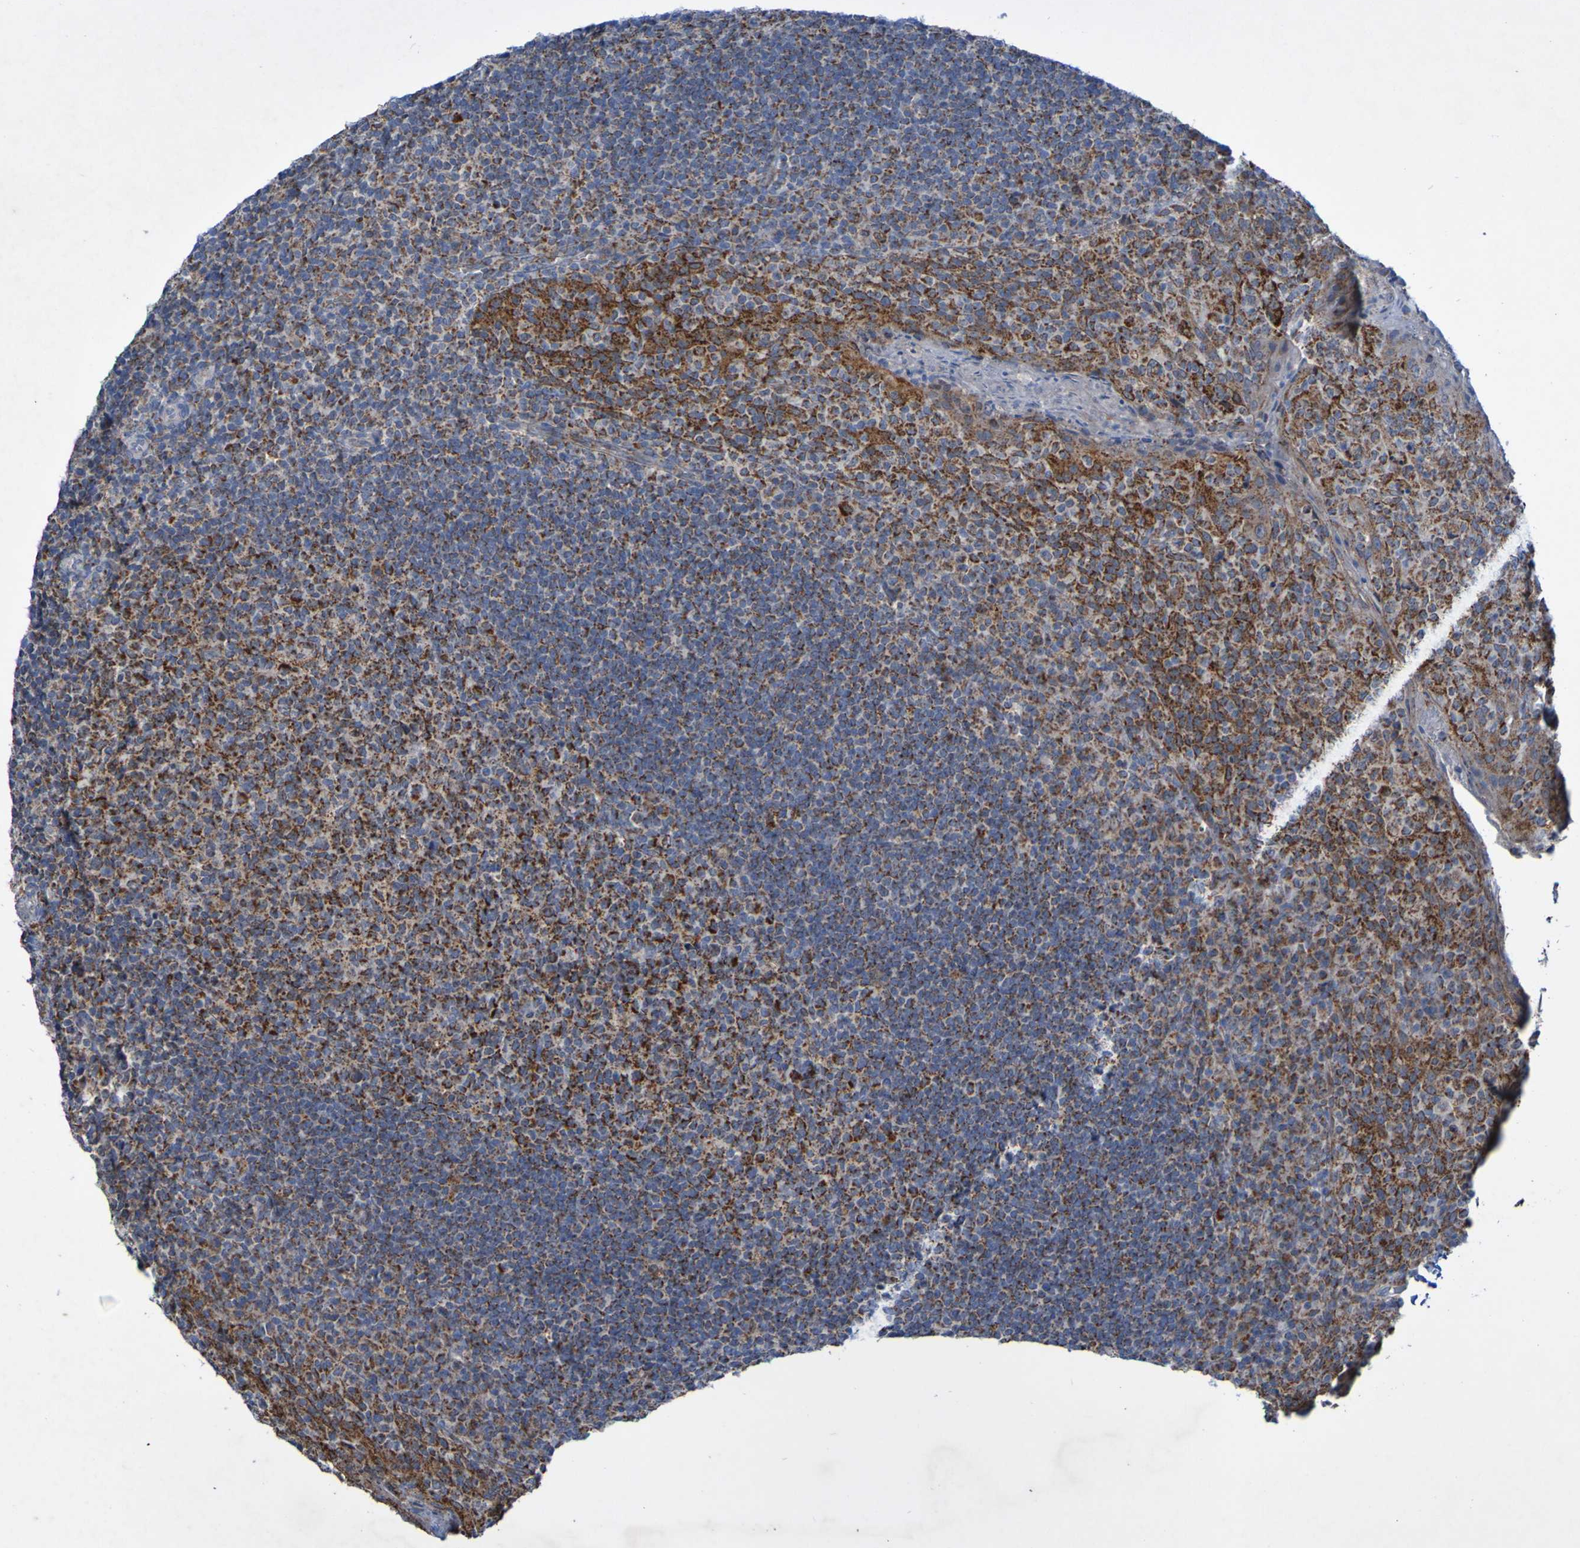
{"staining": {"intensity": "strong", "quantity": ">75%", "location": "cytoplasmic/membranous"}, "tissue": "tonsil", "cell_type": "Germinal center cells", "image_type": "normal", "snomed": [{"axis": "morphology", "description": "Normal tissue, NOS"}, {"axis": "topography", "description": "Tonsil"}], "caption": "Immunohistochemistry (IHC) (DAB) staining of normal tonsil demonstrates strong cytoplasmic/membranous protein staining in about >75% of germinal center cells.", "gene": "CCDC51", "patient": {"sex": "male", "age": 17}}